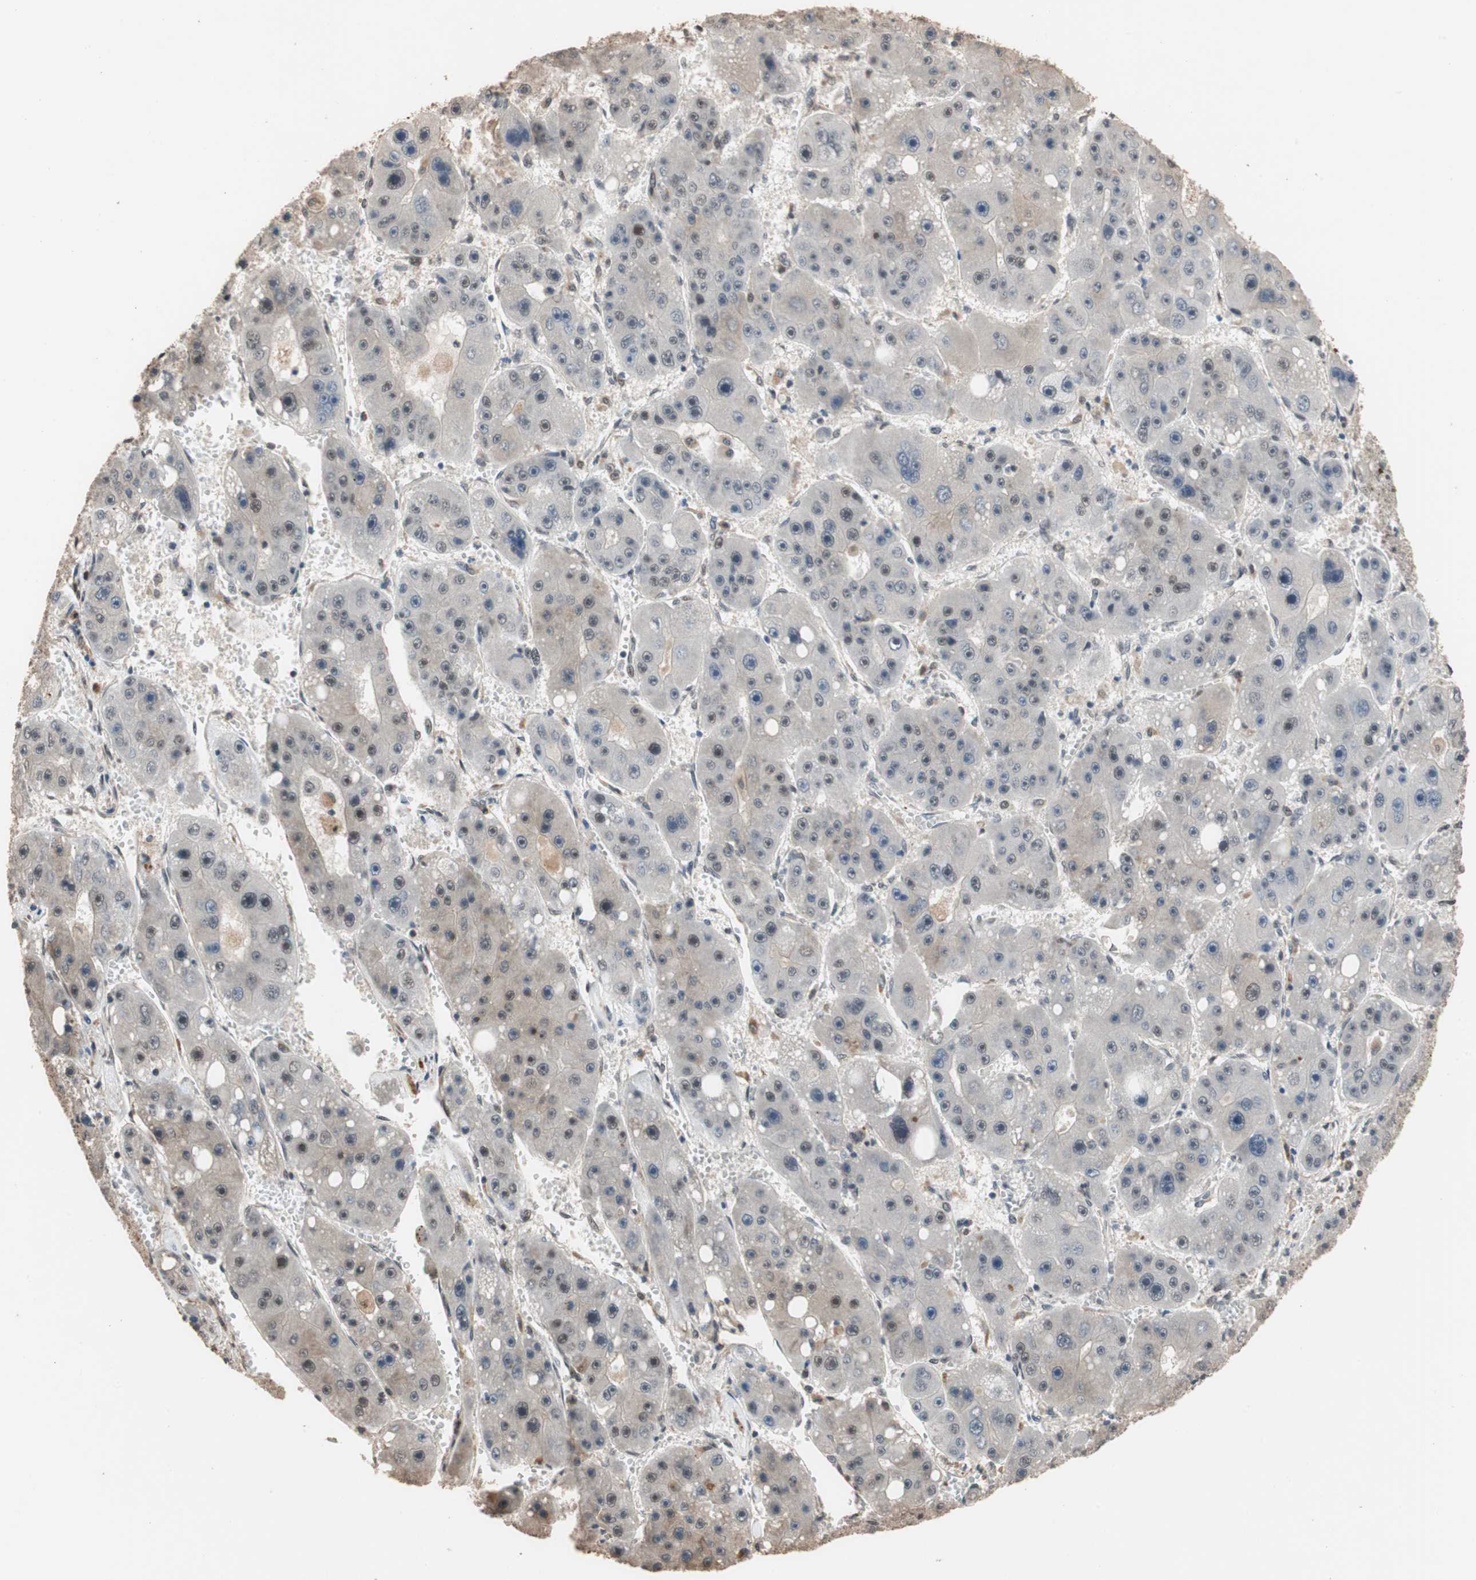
{"staining": {"intensity": "moderate", "quantity": "<25%", "location": "cytoplasmic/membranous,nuclear"}, "tissue": "liver cancer", "cell_type": "Tumor cells", "image_type": "cancer", "snomed": [{"axis": "morphology", "description": "Carcinoma, Hepatocellular, NOS"}, {"axis": "topography", "description": "Liver"}], "caption": "Protein staining displays moderate cytoplasmic/membranous and nuclear positivity in about <25% of tumor cells in liver hepatocellular carcinoma.", "gene": "CDC5L", "patient": {"sex": "female", "age": 61}}